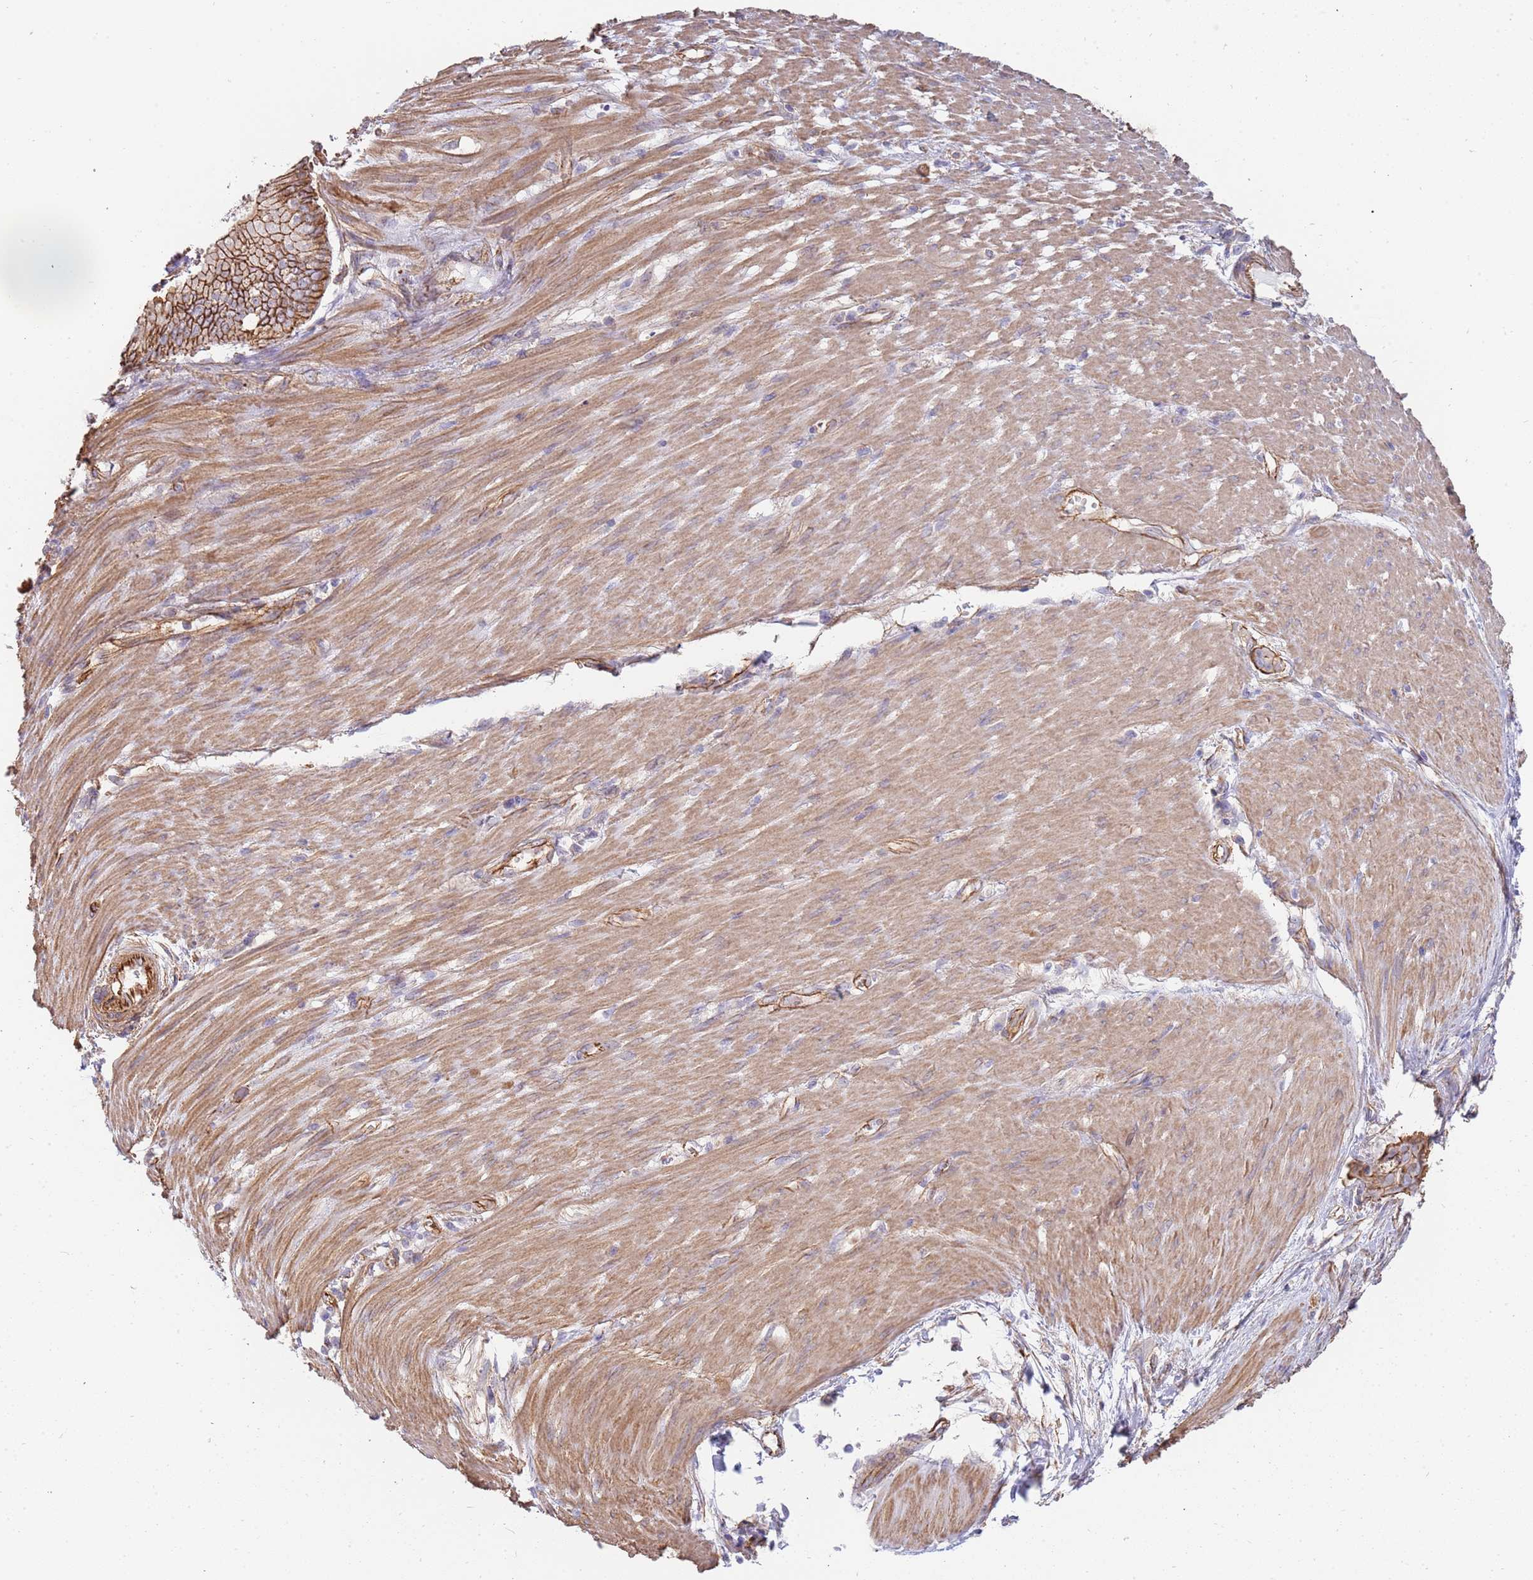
{"staining": {"intensity": "strong", "quantity": ">75%", "location": "cytoplasmic/membranous"}, "tissue": "pancreatic cancer", "cell_type": "Tumor cells", "image_type": "cancer", "snomed": [{"axis": "morphology", "description": "Adenocarcinoma, NOS"}, {"axis": "topography", "description": "Pancreas"}], "caption": "IHC image of neoplastic tissue: human pancreatic cancer (adenocarcinoma) stained using IHC shows high levels of strong protein expression localized specifically in the cytoplasmic/membranous of tumor cells, appearing as a cytoplasmic/membranous brown color.", "gene": "GFRAL", "patient": {"sex": "male", "age": 71}}